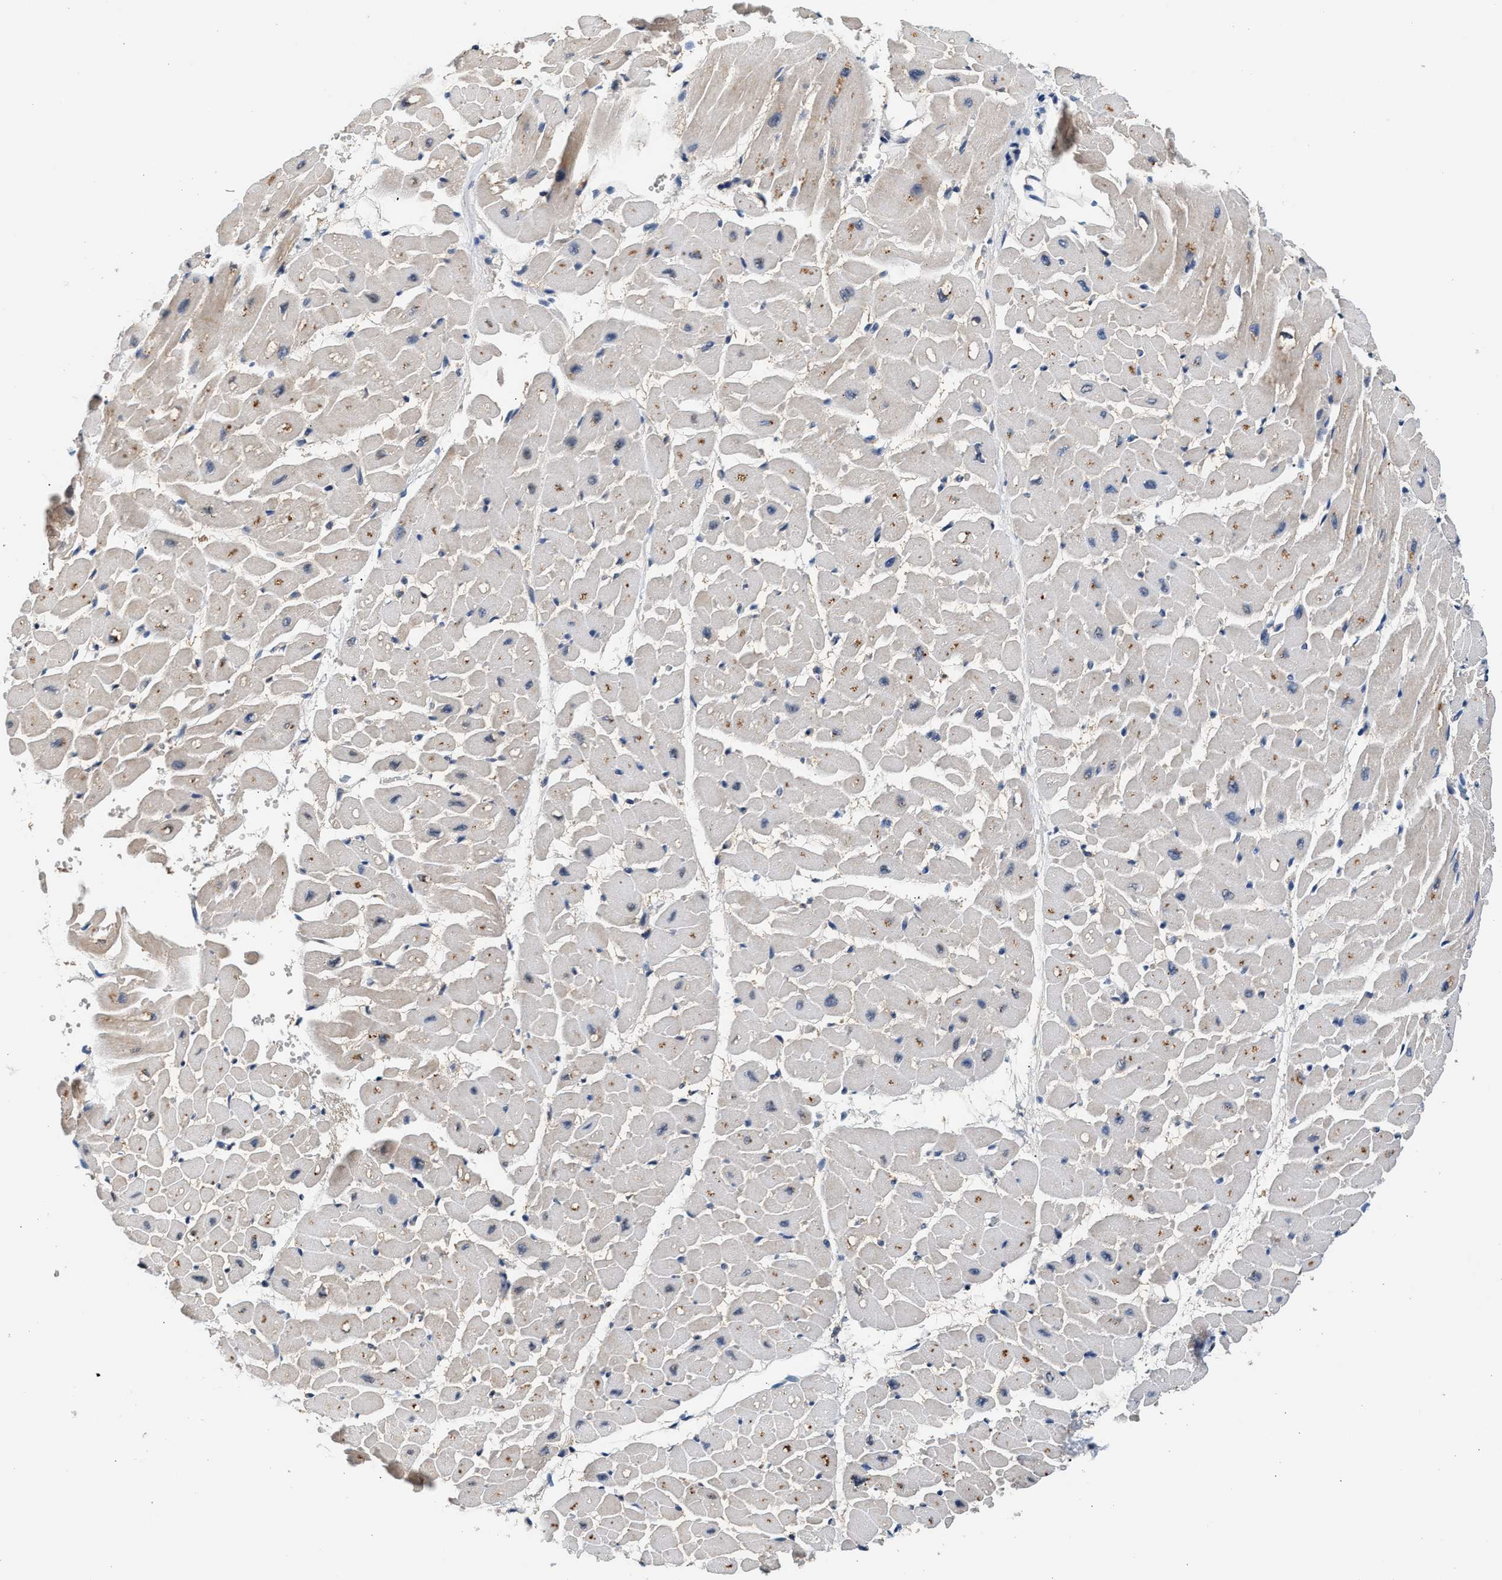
{"staining": {"intensity": "moderate", "quantity": "<25%", "location": "cytoplasmic/membranous"}, "tissue": "heart muscle", "cell_type": "Cardiomyocytes", "image_type": "normal", "snomed": [{"axis": "morphology", "description": "Normal tissue, NOS"}, {"axis": "topography", "description": "Heart"}], "caption": "About <25% of cardiomyocytes in normal heart muscle reveal moderate cytoplasmic/membranous protein positivity as visualized by brown immunohistochemical staining.", "gene": "KCNMB2", "patient": {"sex": "male", "age": 45}}